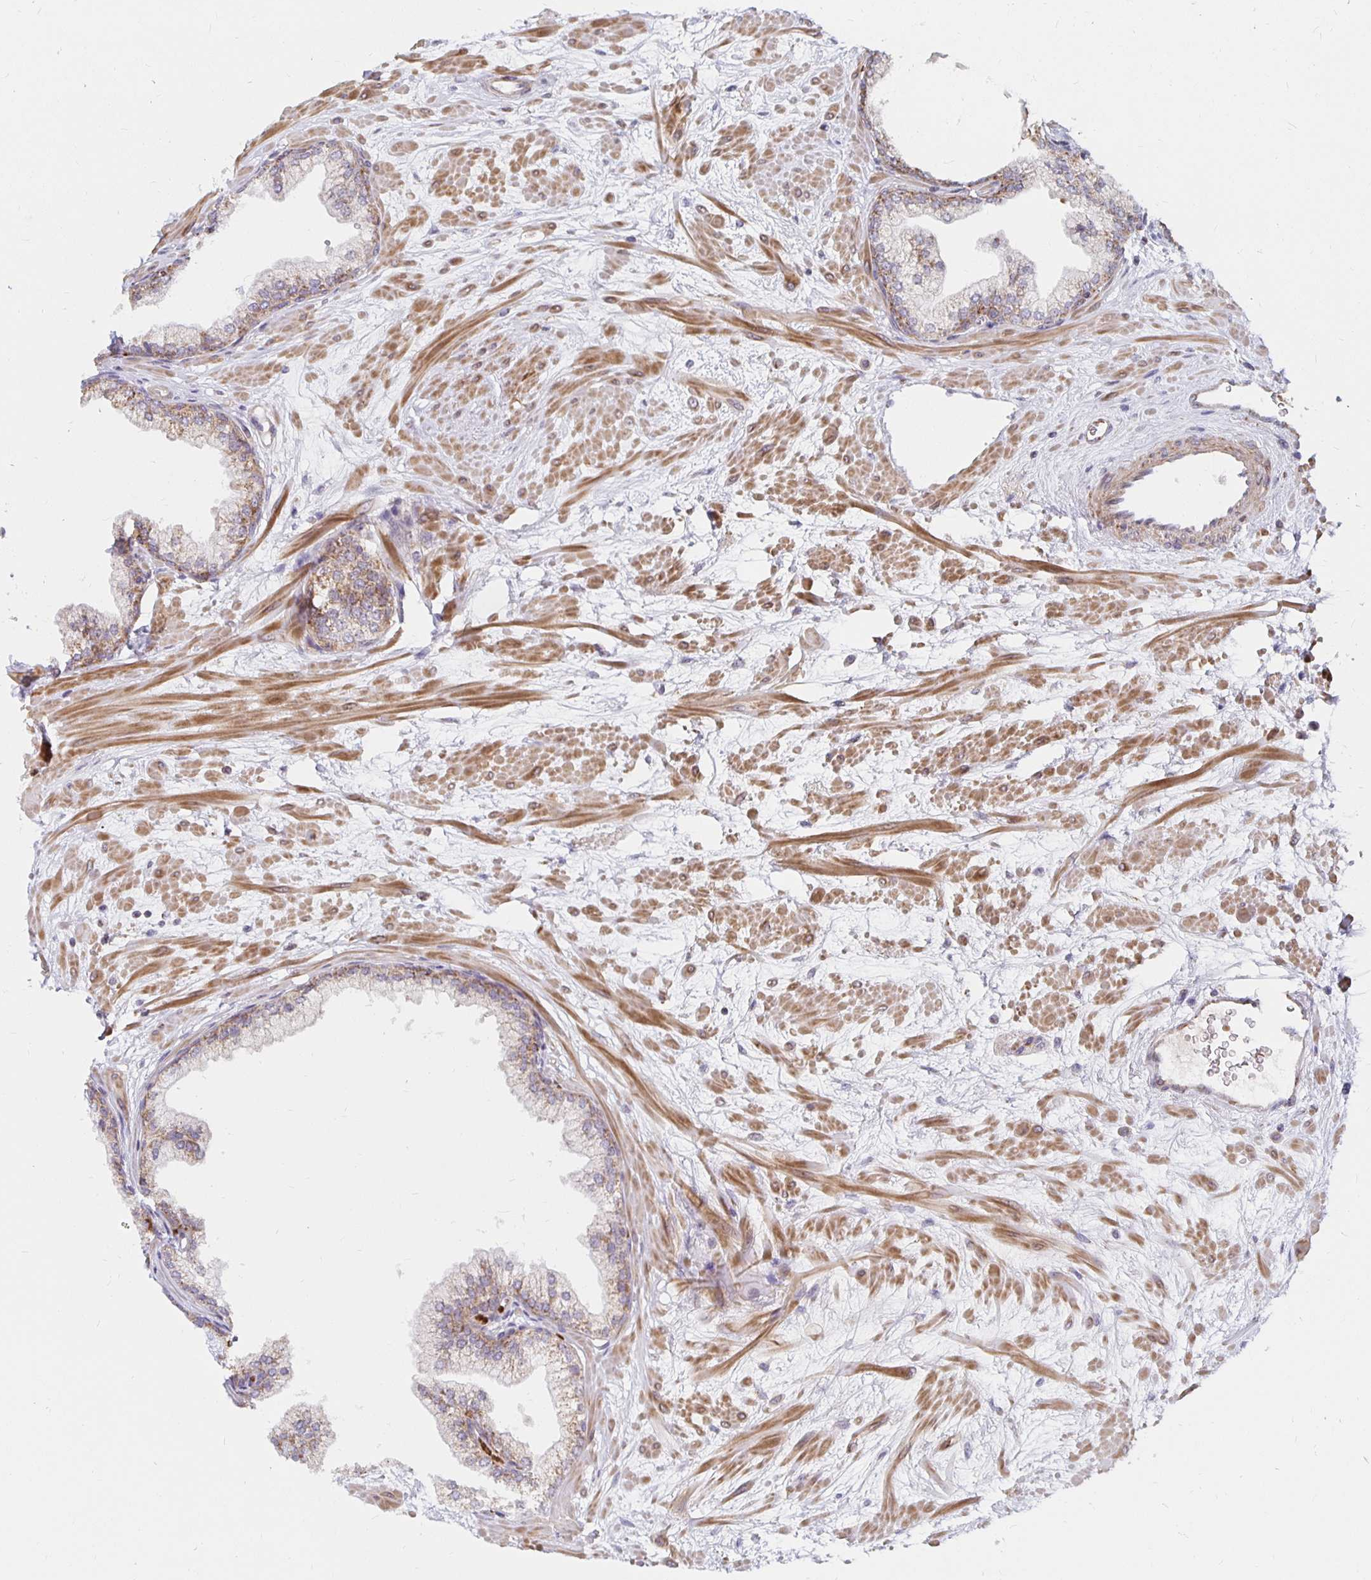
{"staining": {"intensity": "strong", "quantity": "25%-75%", "location": "cytoplasmic/membranous"}, "tissue": "prostate", "cell_type": "Glandular cells", "image_type": "normal", "snomed": [{"axis": "morphology", "description": "Normal tissue, NOS"}, {"axis": "topography", "description": "Prostate"}, {"axis": "topography", "description": "Peripheral nerve tissue"}], "caption": "Immunohistochemistry (IHC) of benign prostate reveals high levels of strong cytoplasmic/membranous expression in about 25%-75% of glandular cells.", "gene": "MRPL28", "patient": {"sex": "male", "age": 61}}